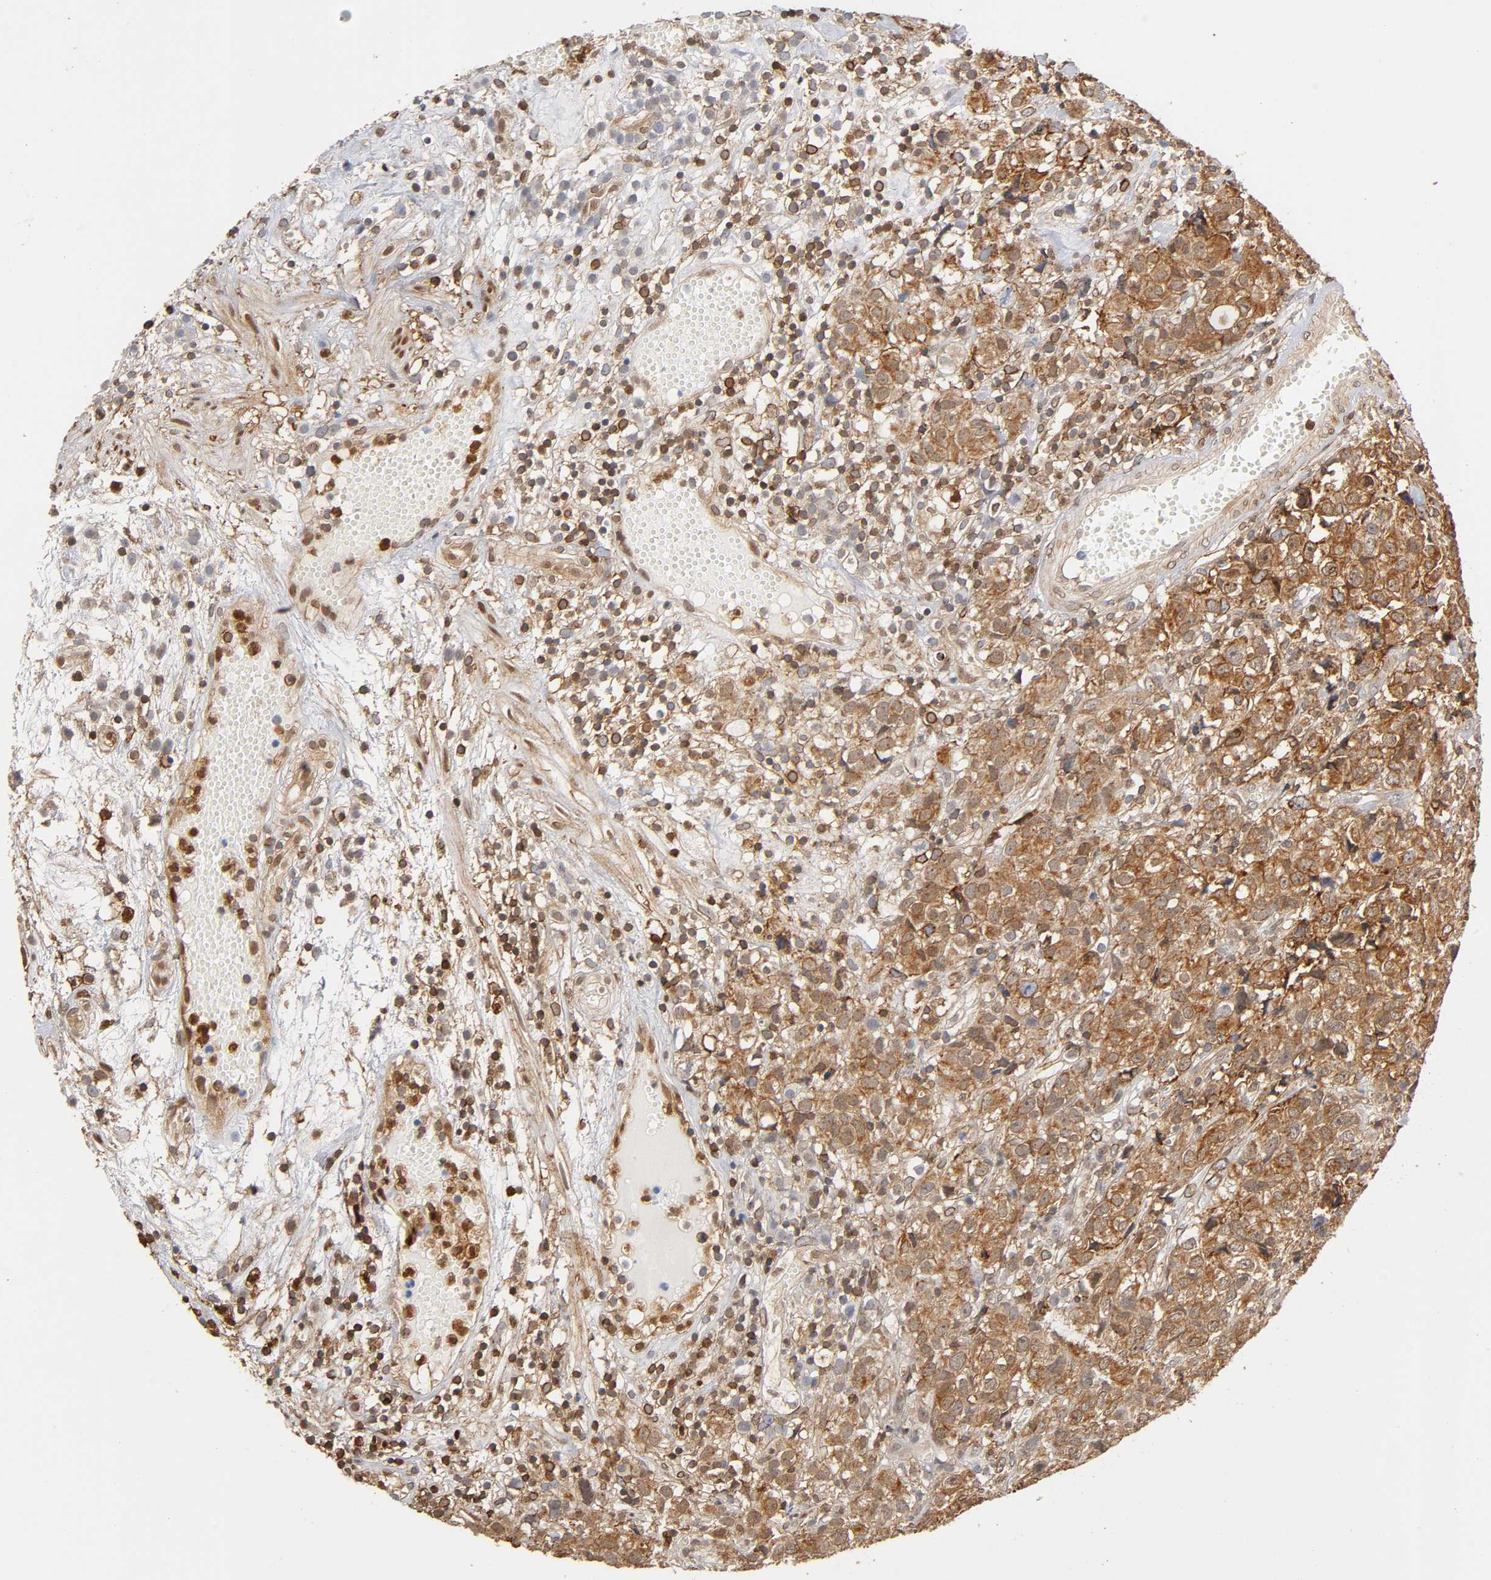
{"staining": {"intensity": "moderate", "quantity": ">75%", "location": "cytoplasmic/membranous"}, "tissue": "urothelial cancer", "cell_type": "Tumor cells", "image_type": "cancer", "snomed": [{"axis": "morphology", "description": "Urothelial carcinoma, High grade"}, {"axis": "topography", "description": "Urinary bladder"}], "caption": "Human urothelial cancer stained for a protein (brown) reveals moderate cytoplasmic/membranous positive staining in about >75% of tumor cells.", "gene": "ANXA11", "patient": {"sex": "female", "age": 75}}